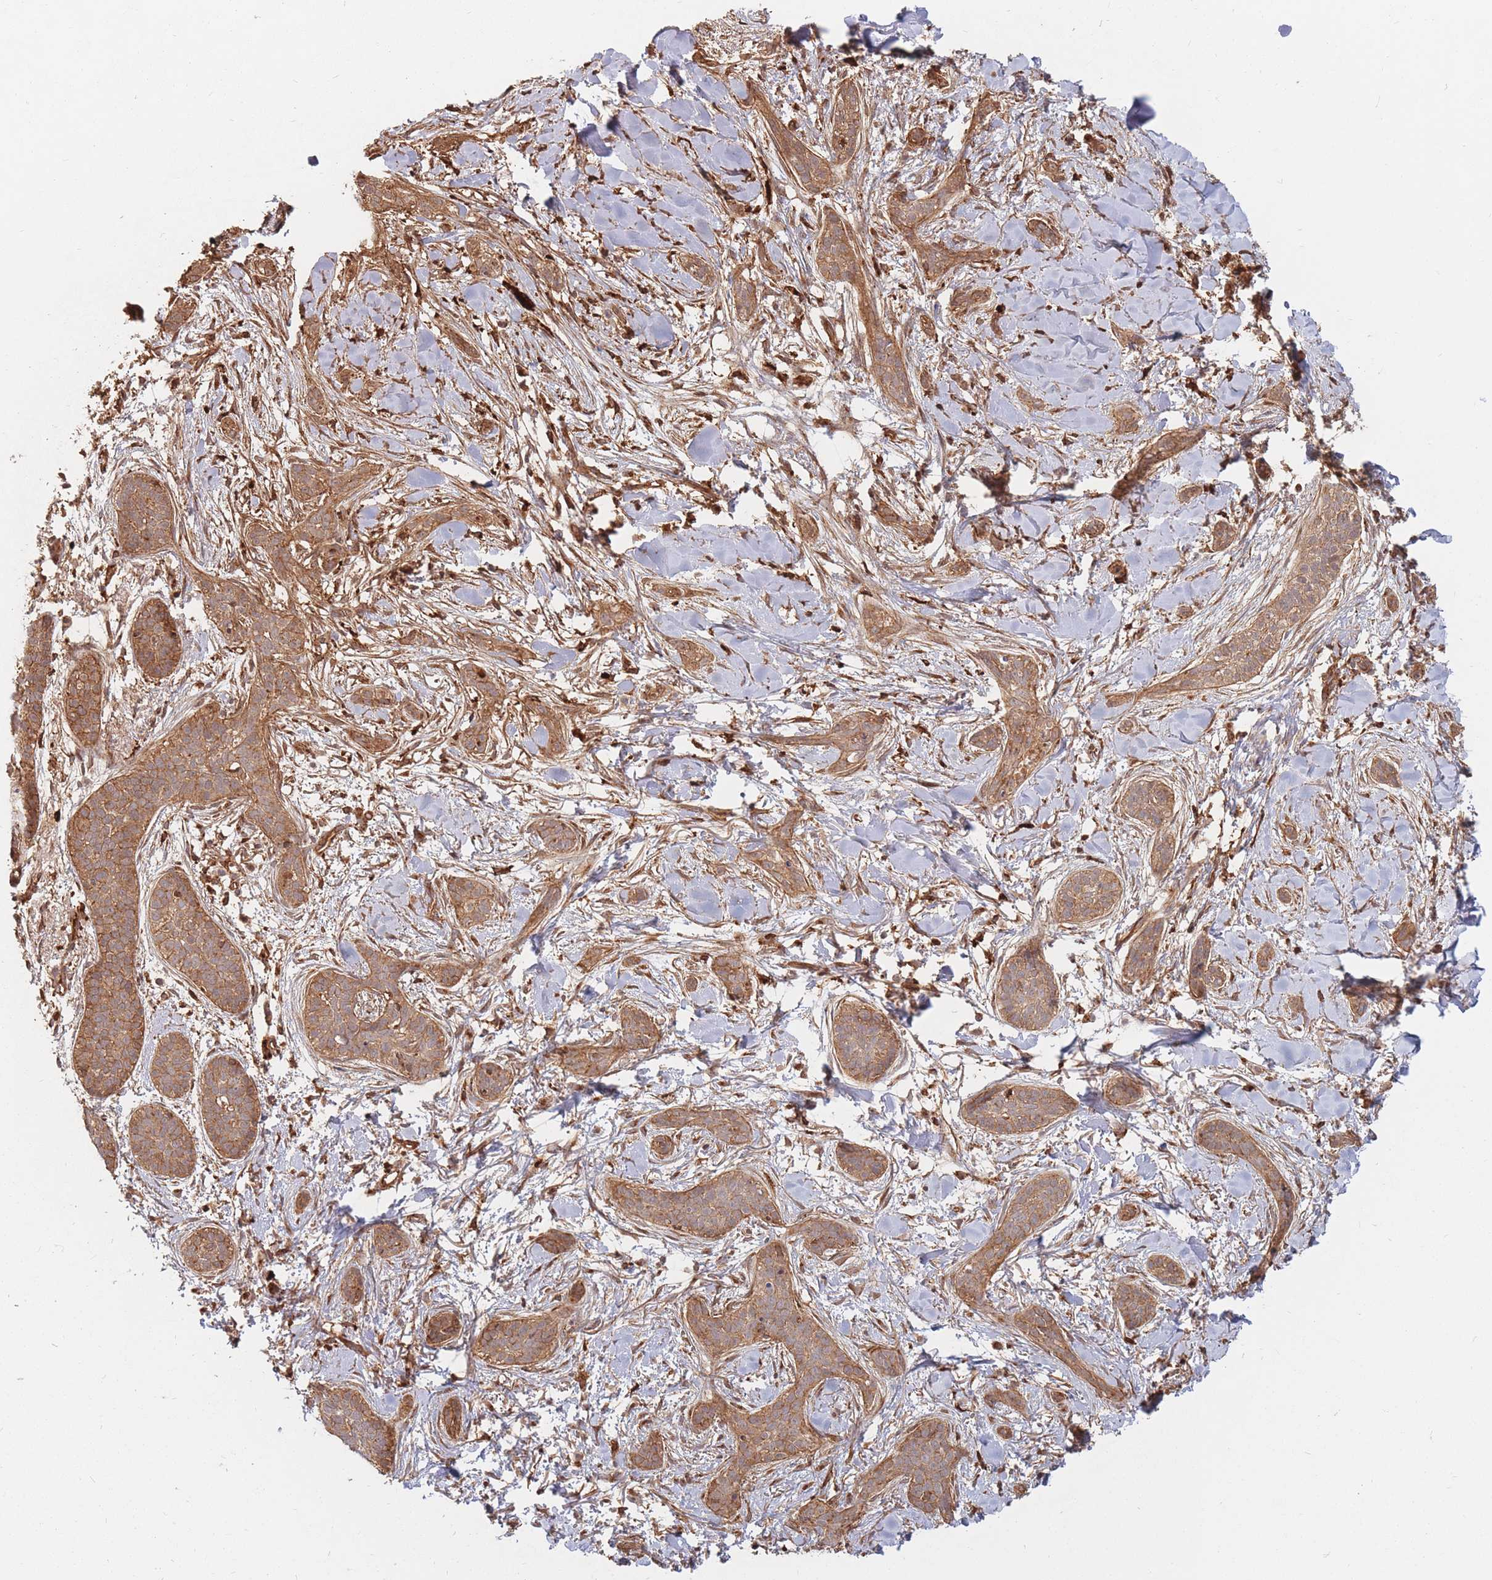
{"staining": {"intensity": "moderate", "quantity": ">75%", "location": "cytoplasmic/membranous"}, "tissue": "skin cancer", "cell_type": "Tumor cells", "image_type": "cancer", "snomed": [{"axis": "morphology", "description": "Basal cell carcinoma"}, {"axis": "topography", "description": "Skin"}], "caption": "Immunohistochemical staining of skin basal cell carcinoma exhibits moderate cytoplasmic/membranous protein staining in approximately >75% of tumor cells. (Stains: DAB in brown, nuclei in blue, Microscopy: brightfield microscopy at high magnification).", "gene": "RASSF2", "patient": {"sex": "male", "age": 52}}